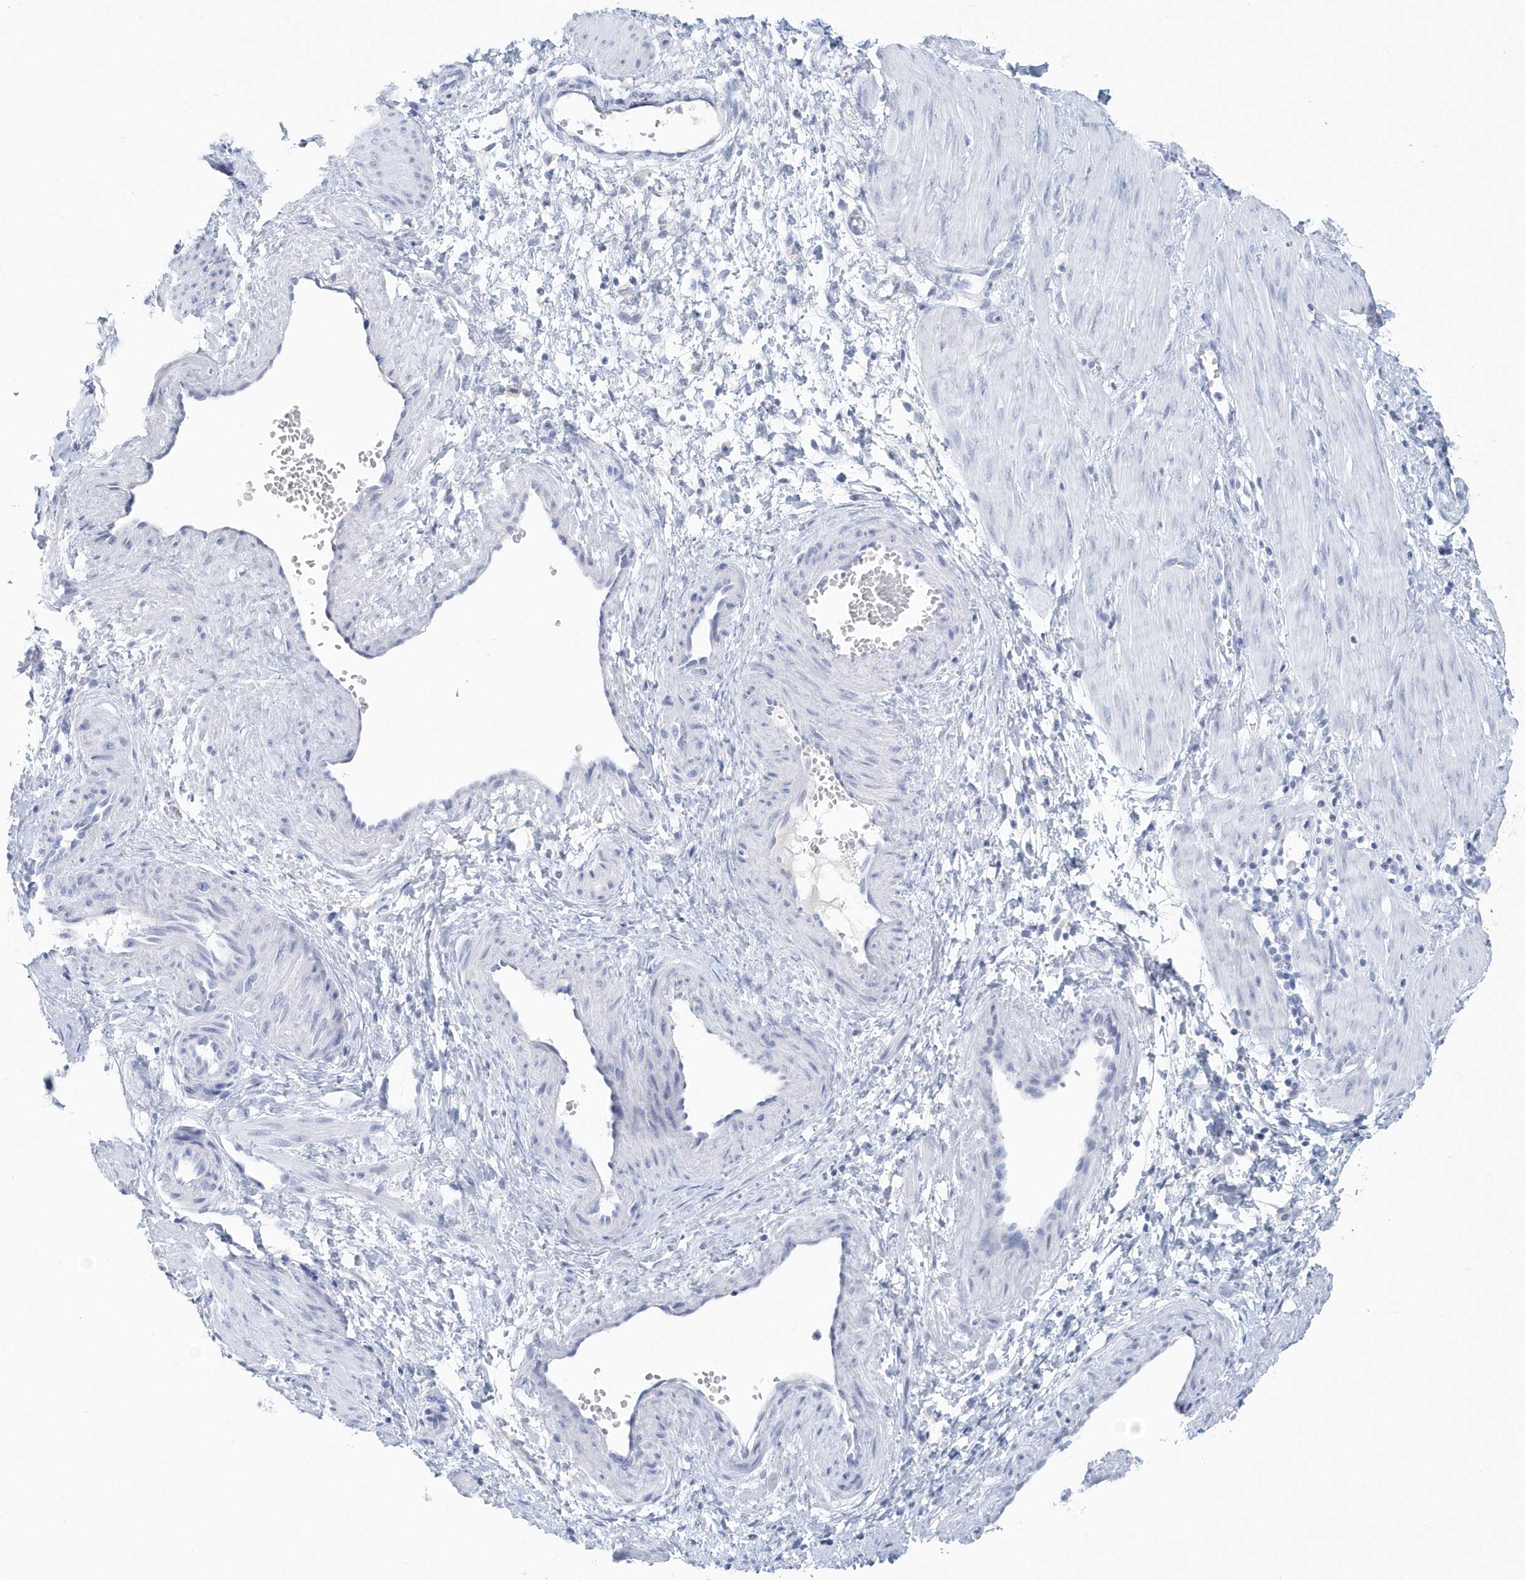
{"staining": {"intensity": "negative", "quantity": "none", "location": "none"}, "tissue": "smooth muscle", "cell_type": "Smooth muscle cells", "image_type": "normal", "snomed": [{"axis": "morphology", "description": "Normal tissue, NOS"}, {"axis": "topography", "description": "Endometrium"}], "caption": "Immunohistochemistry (IHC) histopathology image of unremarkable smooth muscle: human smooth muscle stained with DAB displays no significant protein staining in smooth muscle cells.", "gene": "PTPRO", "patient": {"sex": "female", "age": 33}}